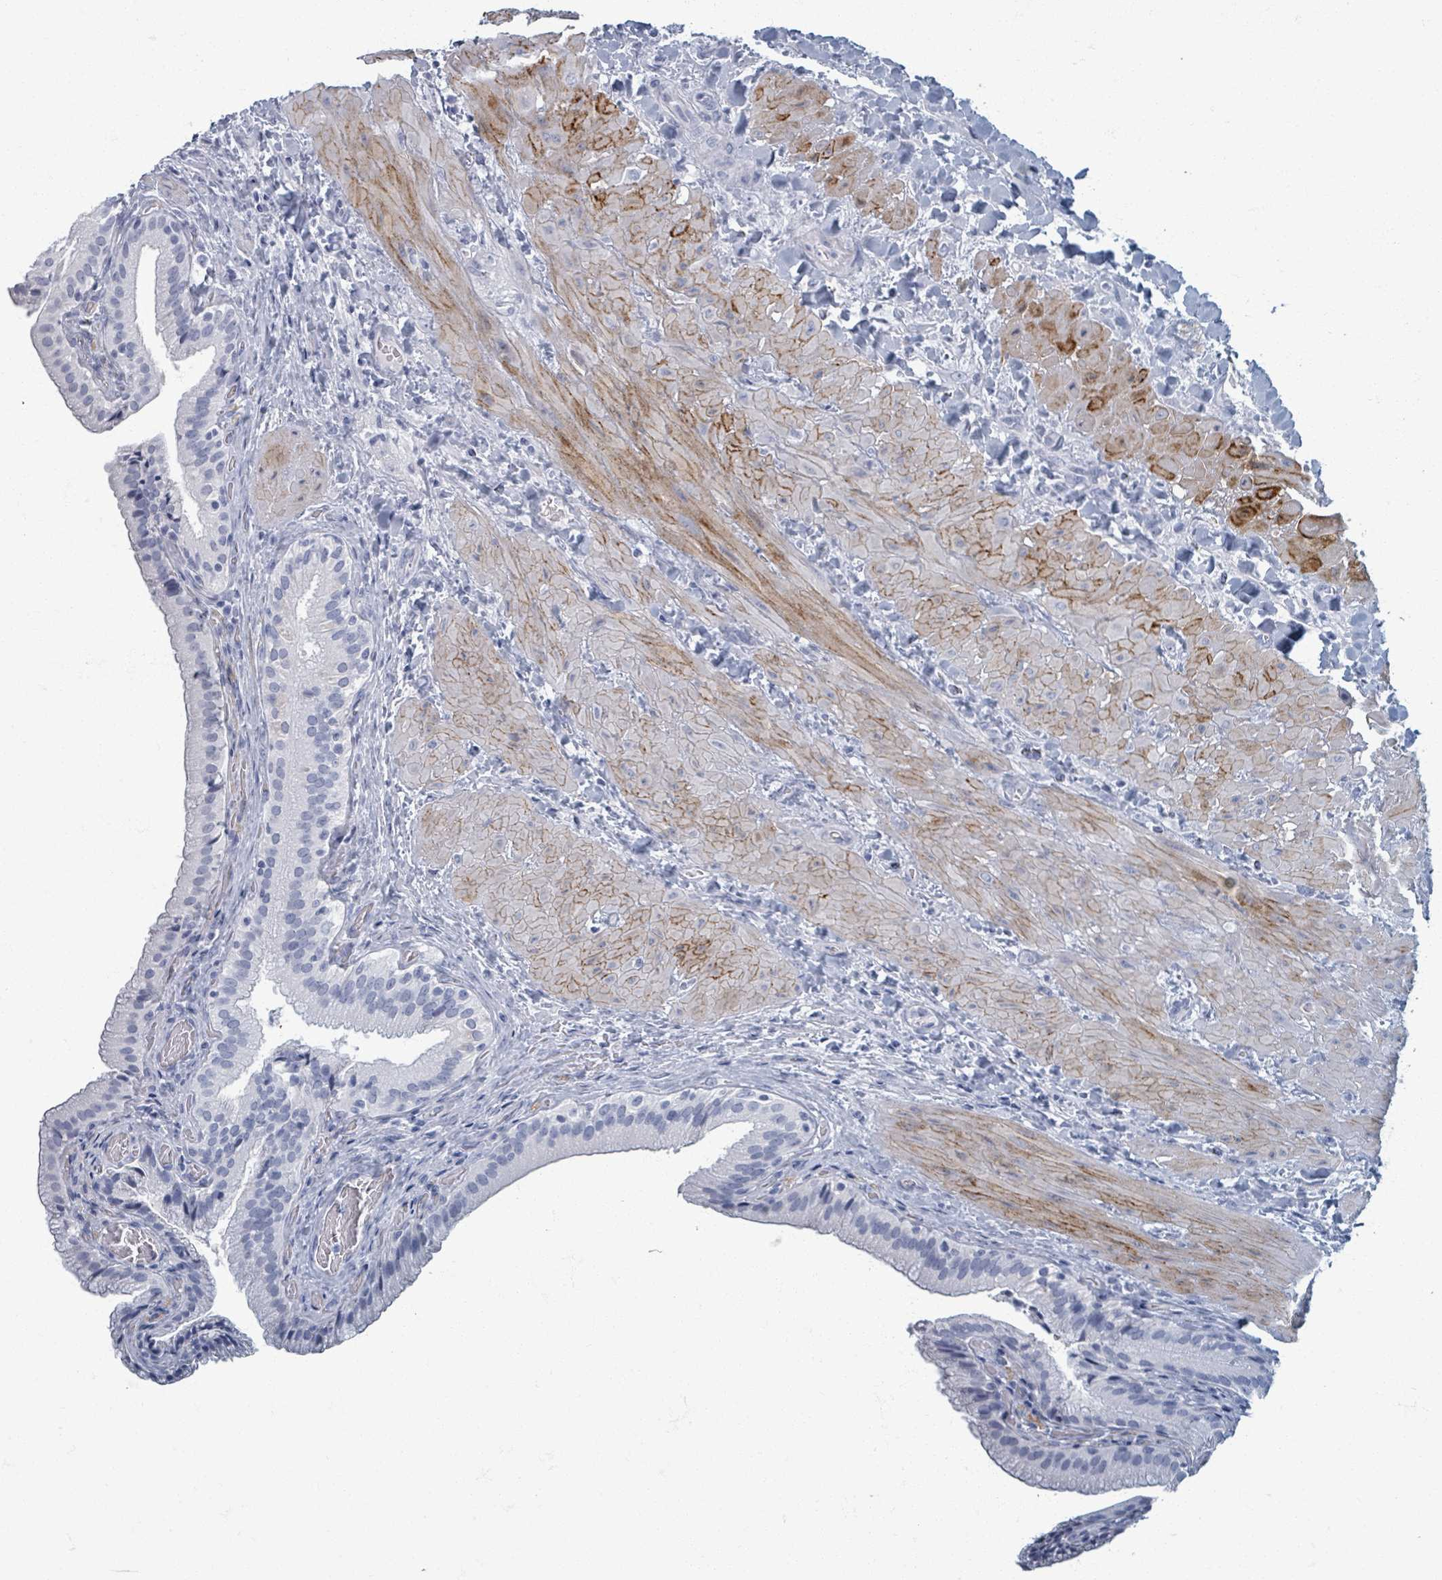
{"staining": {"intensity": "negative", "quantity": "none", "location": "none"}, "tissue": "gallbladder", "cell_type": "Glandular cells", "image_type": "normal", "snomed": [{"axis": "morphology", "description": "Normal tissue, NOS"}, {"axis": "topography", "description": "Gallbladder"}], "caption": "A histopathology image of gallbladder stained for a protein reveals no brown staining in glandular cells. (DAB (3,3'-diaminobenzidine) IHC visualized using brightfield microscopy, high magnification).", "gene": "TAS2R1", "patient": {"sex": "male", "age": 24}}